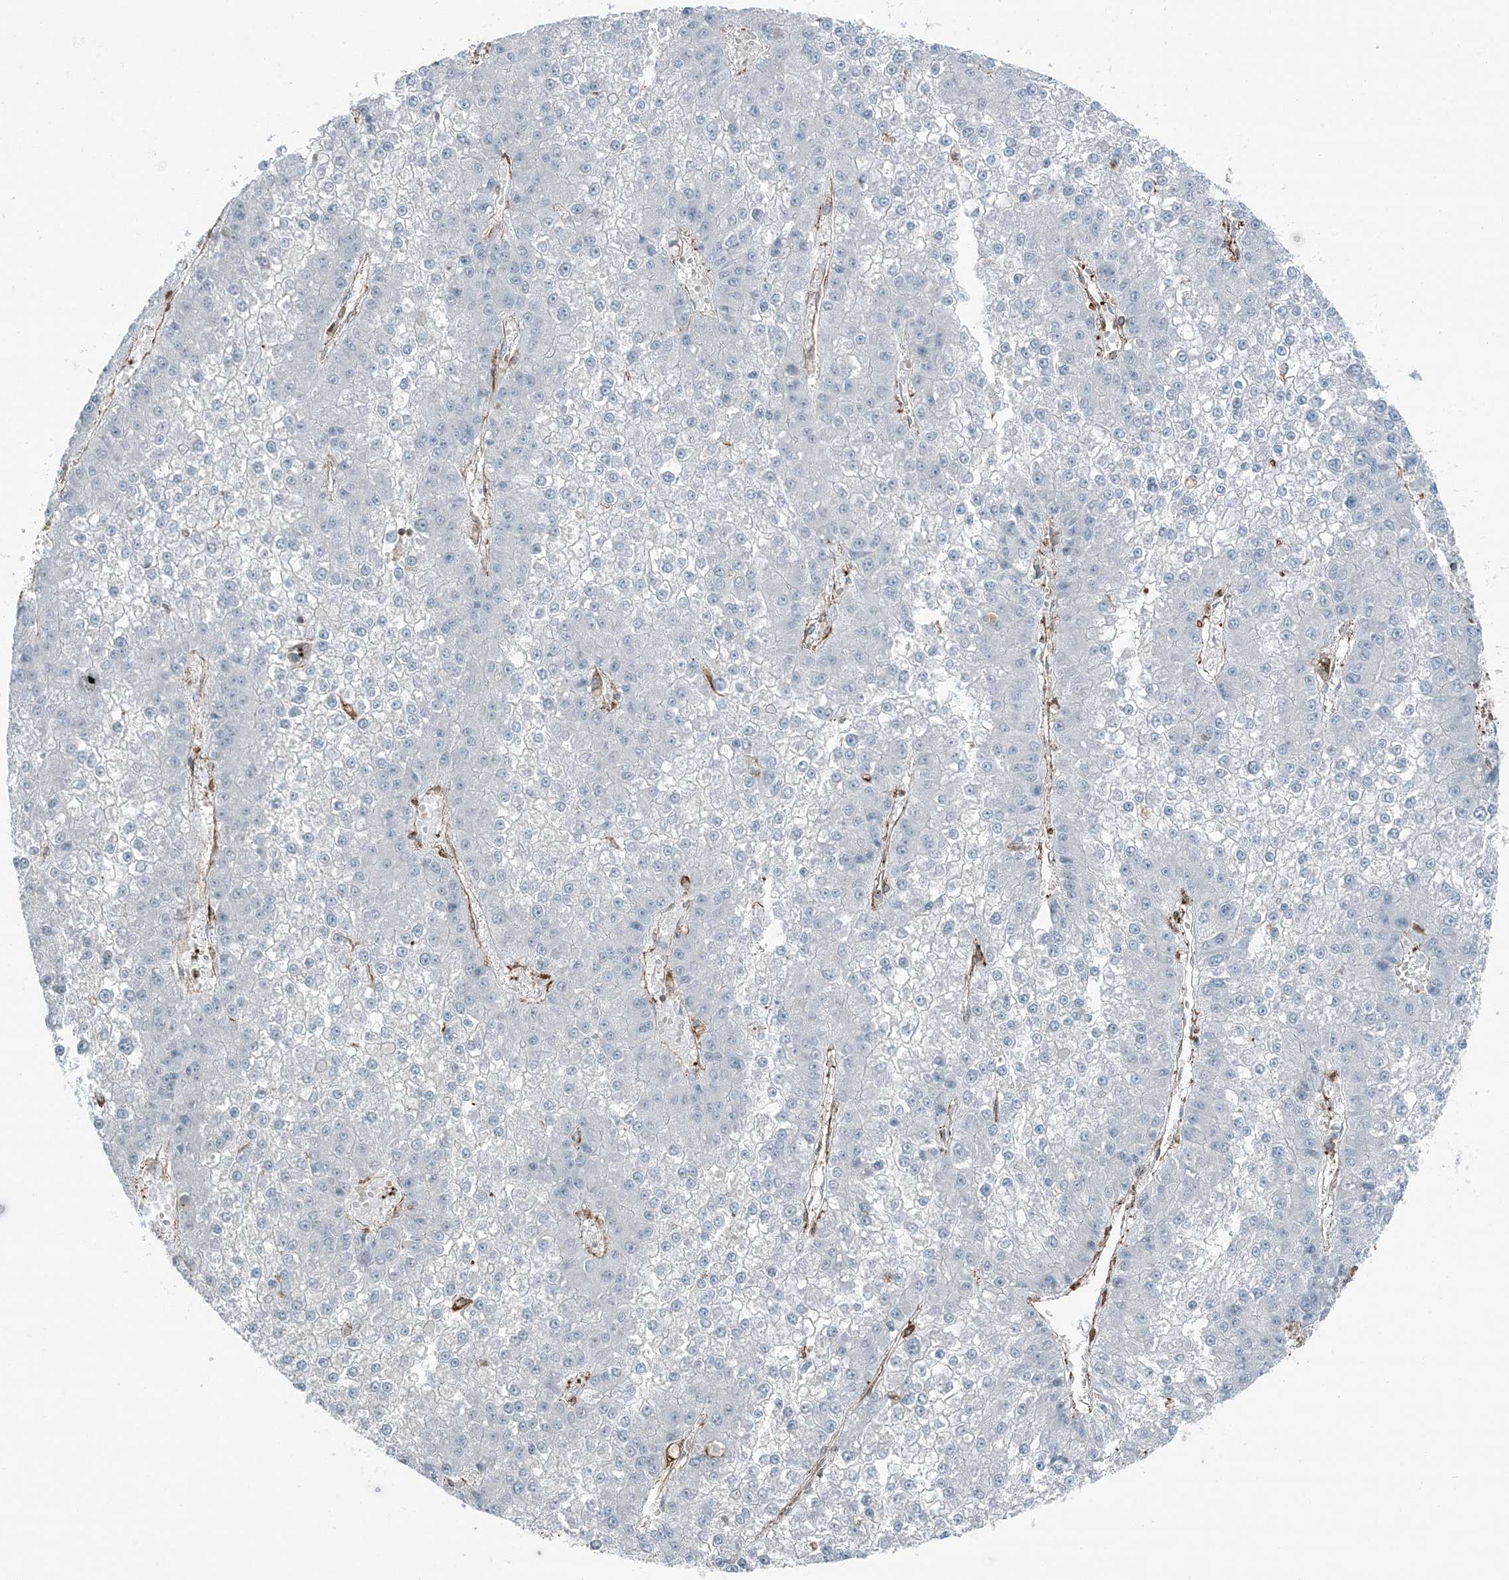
{"staining": {"intensity": "negative", "quantity": "none", "location": "none"}, "tissue": "liver cancer", "cell_type": "Tumor cells", "image_type": "cancer", "snomed": [{"axis": "morphology", "description": "Carcinoma, Hepatocellular, NOS"}, {"axis": "topography", "description": "Liver"}], "caption": "Protein analysis of hepatocellular carcinoma (liver) shows no significant expression in tumor cells.", "gene": "APOBEC3C", "patient": {"sex": "female", "age": 73}}